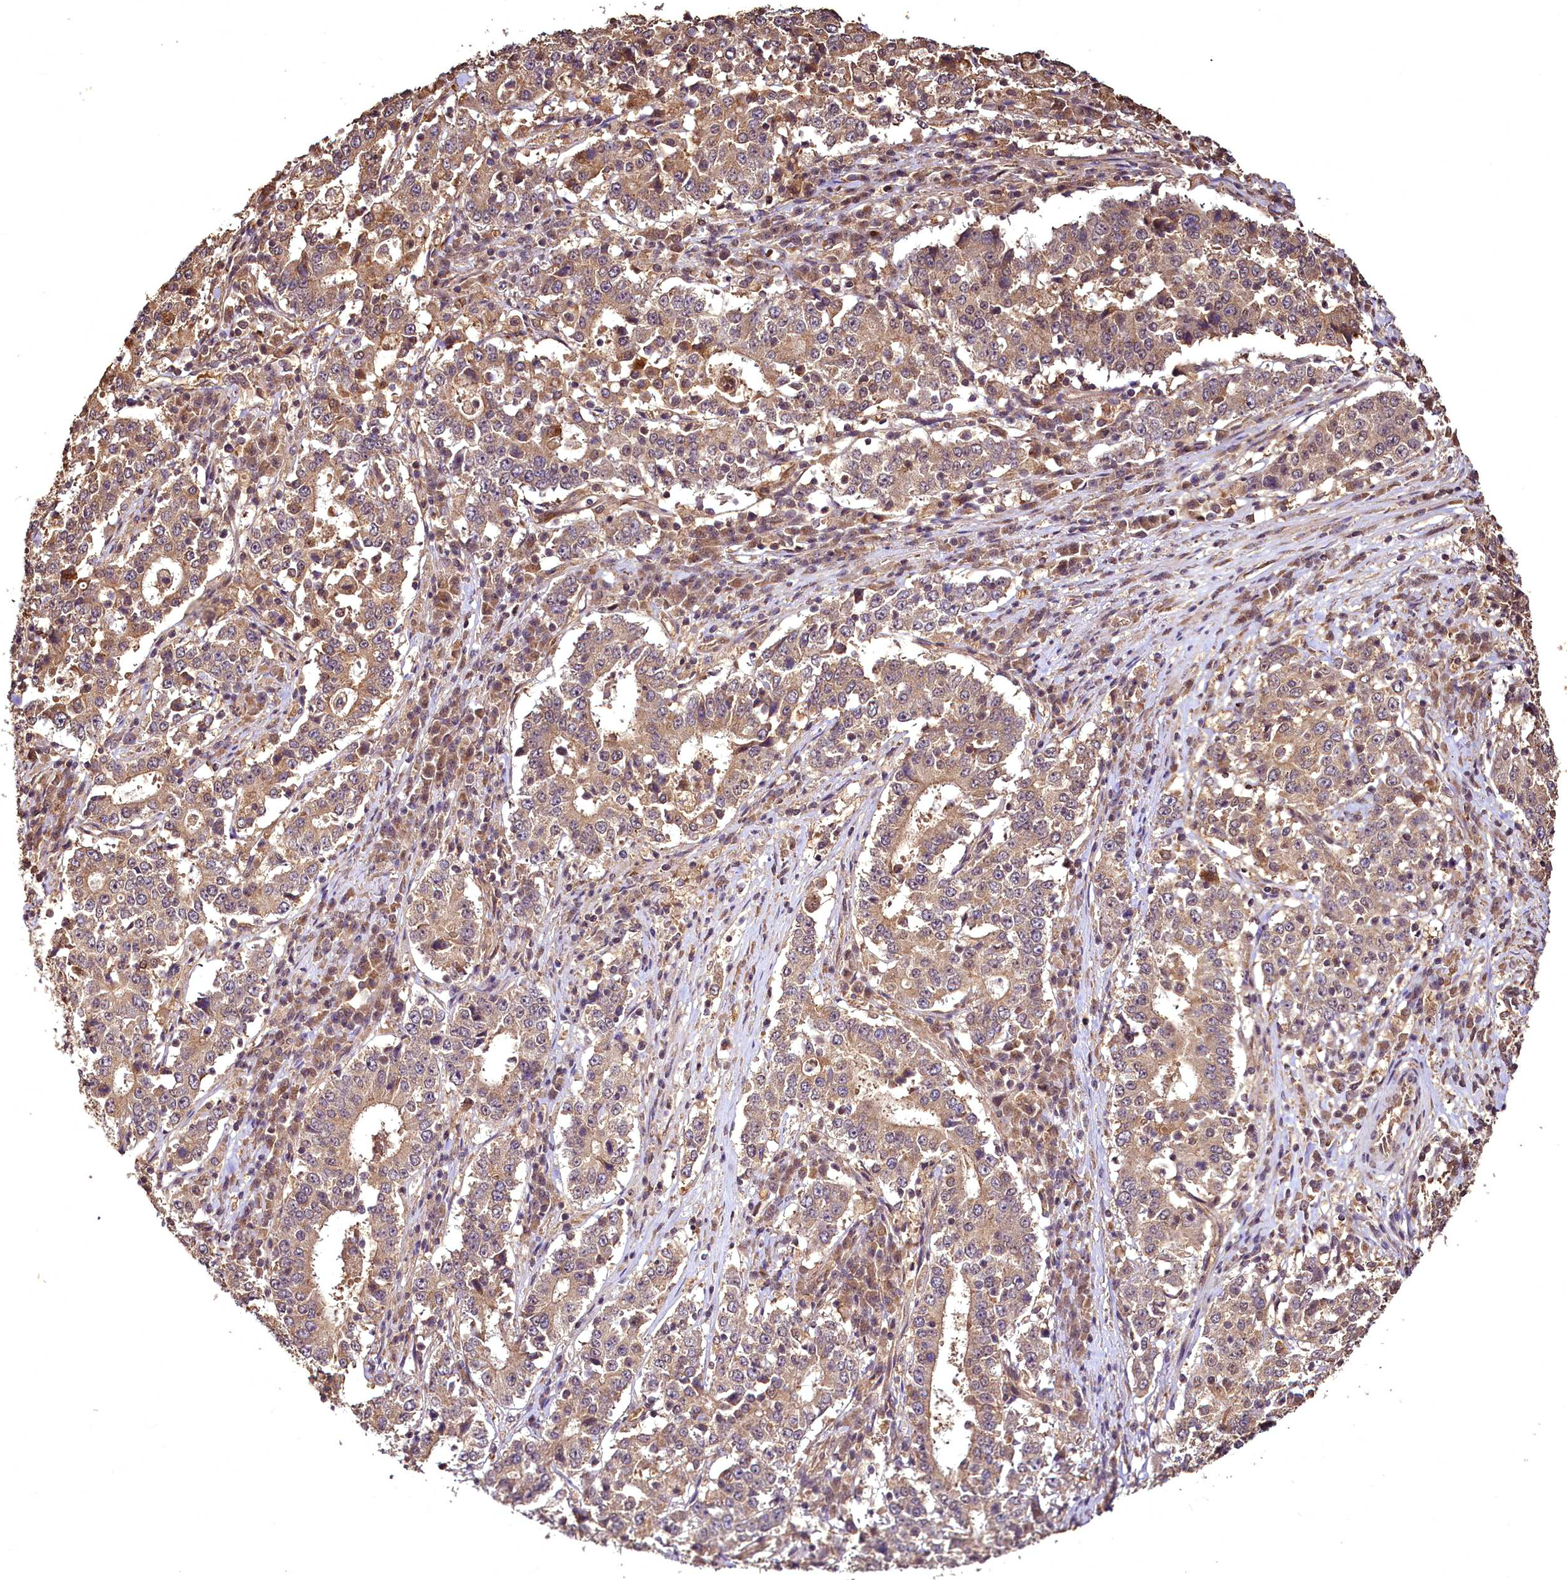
{"staining": {"intensity": "moderate", "quantity": ">75%", "location": "cytoplasmic/membranous"}, "tissue": "stomach cancer", "cell_type": "Tumor cells", "image_type": "cancer", "snomed": [{"axis": "morphology", "description": "Adenocarcinoma, NOS"}, {"axis": "topography", "description": "Stomach"}], "caption": "Immunohistochemical staining of human stomach cancer exhibits medium levels of moderate cytoplasmic/membranous protein staining in approximately >75% of tumor cells.", "gene": "VPS51", "patient": {"sex": "male", "age": 59}}